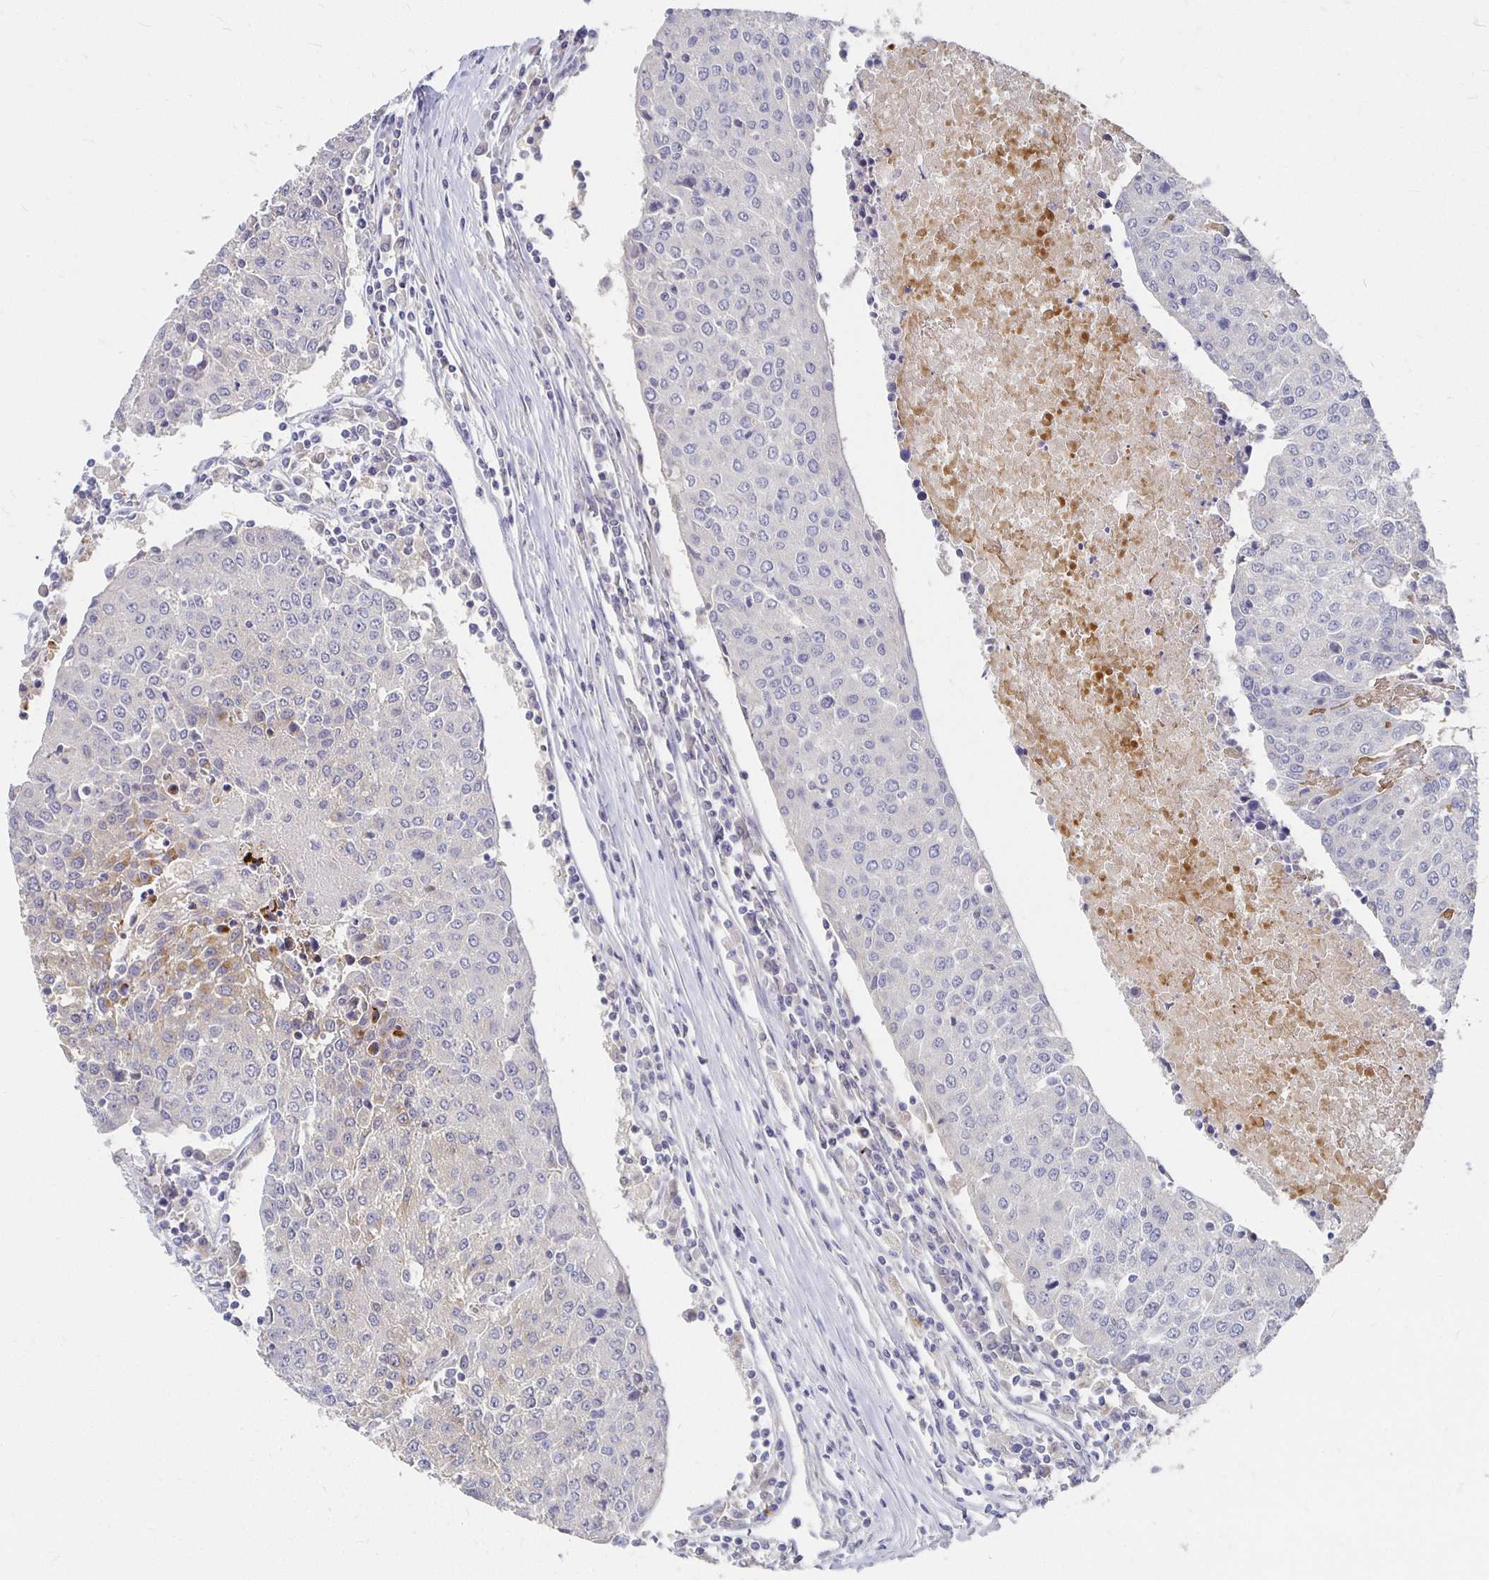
{"staining": {"intensity": "weak", "quantity": "<25%", "location": "cytoplasmic/membranous"}, "tissue": "urothelial cancer", "cell_type": "Tumor cells", "image_type": "cancer", "snomed": [{"axis": "morphology", "description": "Urothelial carcinoma, High grade"}, {"axis": "topography", "description": "Urinary bladder"}], "caption": "Immunohistochemical staining of urothelial carcinoma (high-grade) reveals no significant positivity in tumor cells.", "gene": "FKRP", "patient": {"sex": "female", "age": 85}}